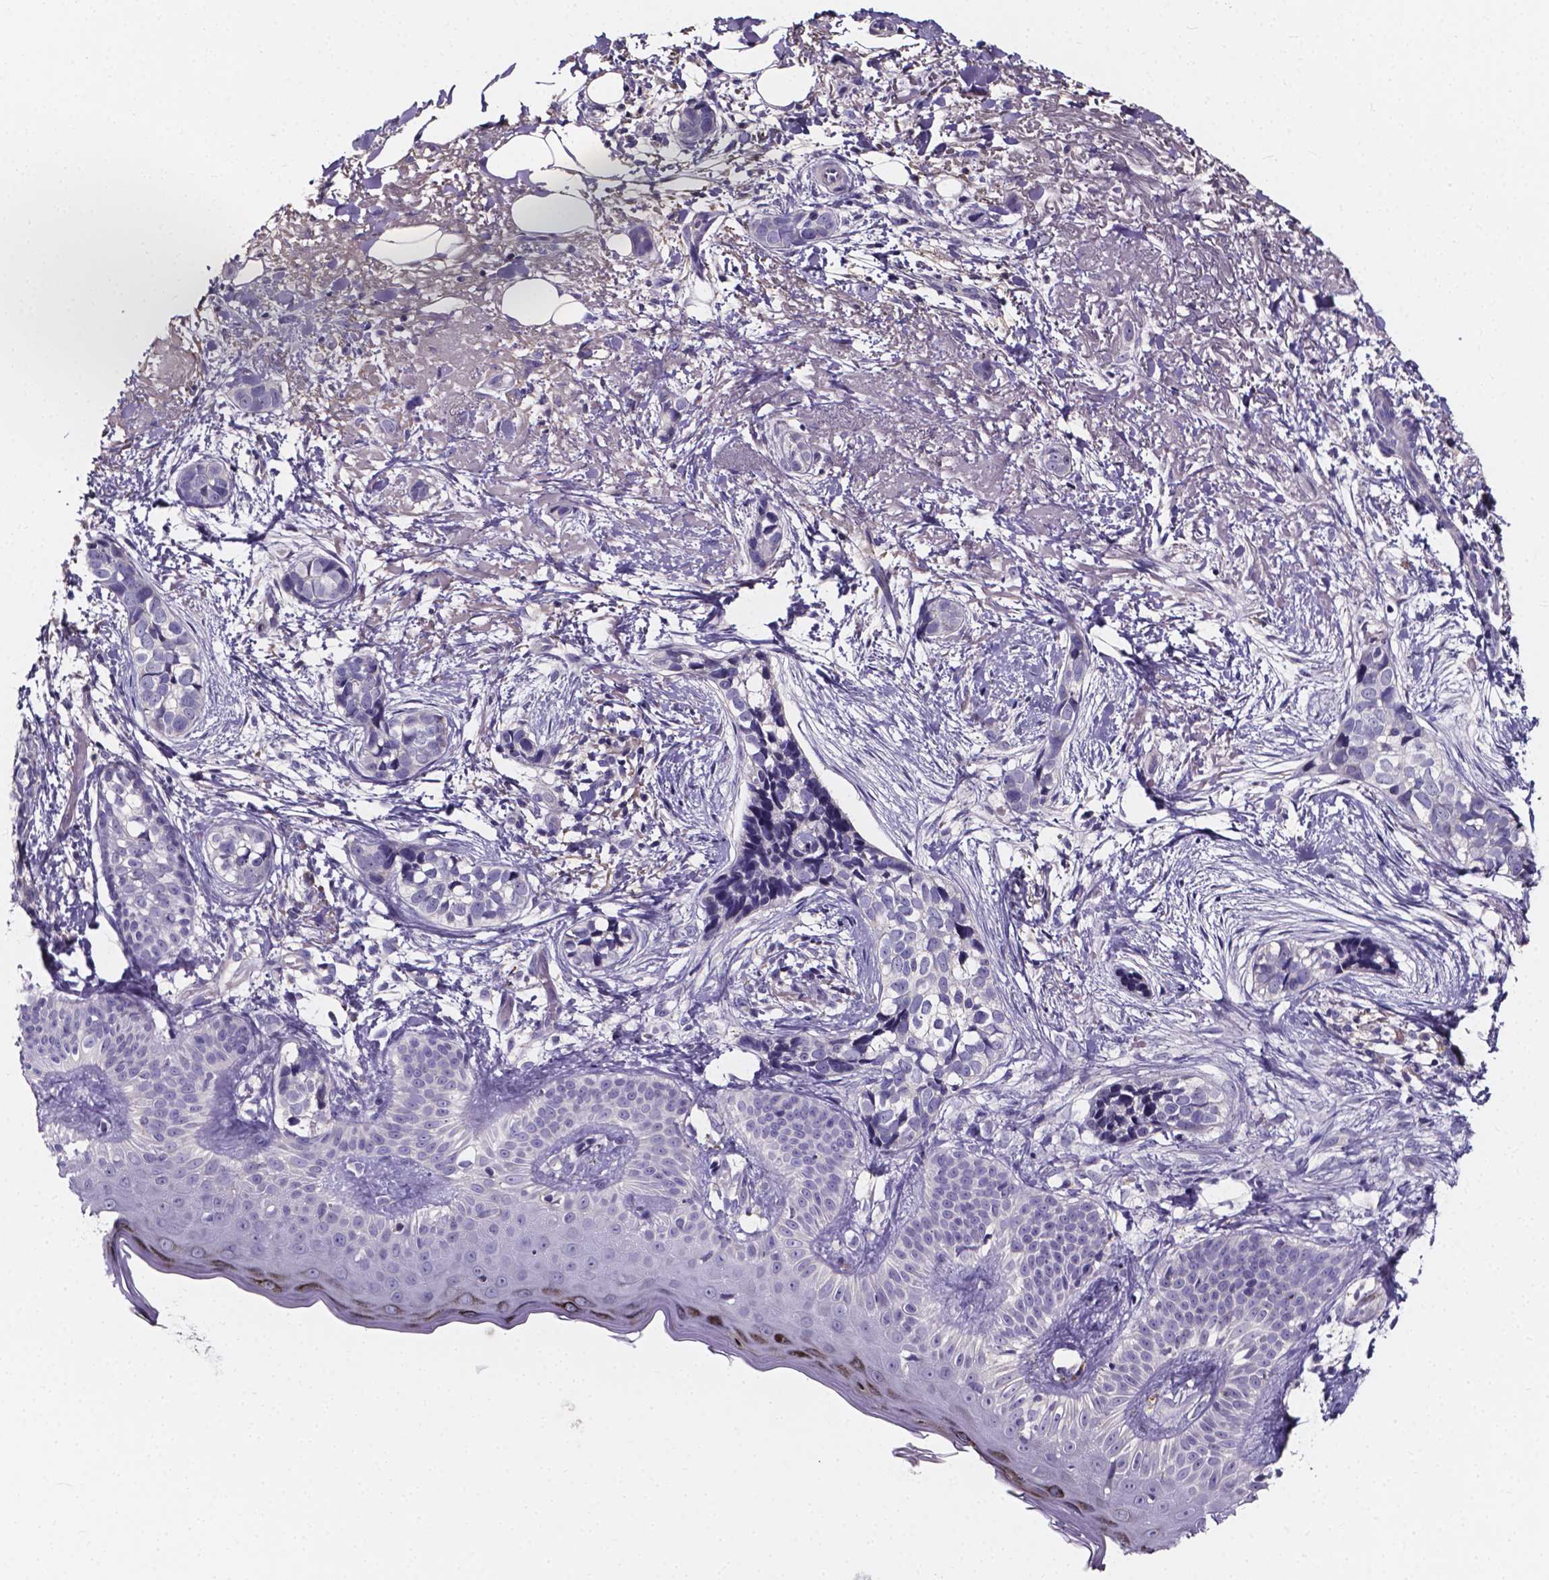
{"staining": {"intensity": "negative", "quantity": "none", "location": "none"}, "tissue": "skin cancer", "cell_type": "Tumor cells", "image_type": "cancer", "snomed": [{"axis": "morphology", "description": "Basal cell carcinoma"}, {"axis": "topography", "description": "Skin"}], "caption": "This is a photomicrograph of IHC staining of skin cancer (basal cell carcinoma), which shows no positivity in tumor cells.", "gene": "SPOCD1", "patient": {"sex": "male", "age": 87}}